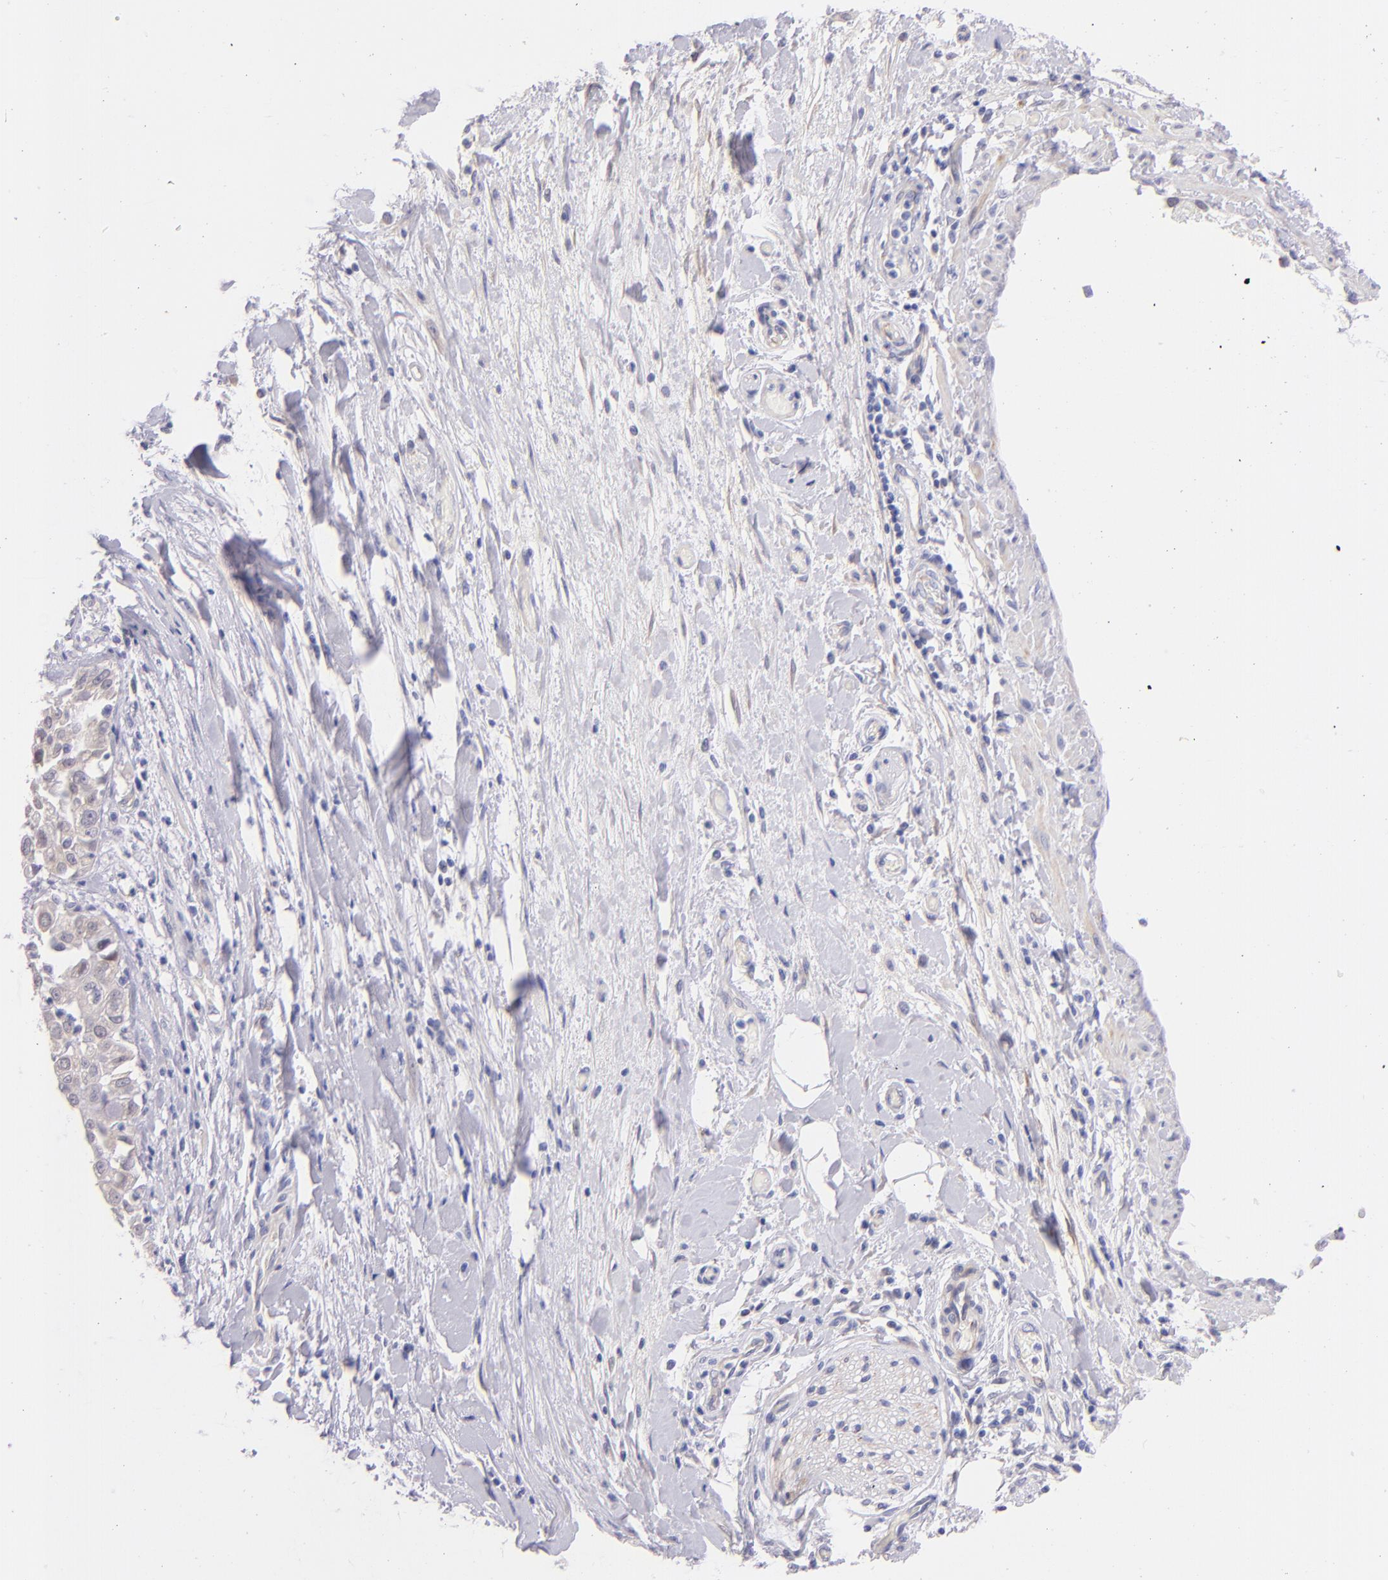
{"staining": {"intensity": "weak", "quantity": ">75%", "location": "cytoplasmic/membranous"}, "tissue": "pancreatic cancer", "cell_type": "Tumor cells", "image_type": "cancer", "snomed": [{"axis": "morphology", "description": "Adenocarcinoma, NOS"}, {"axis": "topography", "description": "Pancreas"}], "caption": "This image reveals IHC staining of pancreatic cancer (adenocarcinoma), with low weak cytoplasmic/membranous expression in approximately >75% of tumor cells.", "gene": "SH2D4A", "patient": {"sex": "female", "age": 52}}